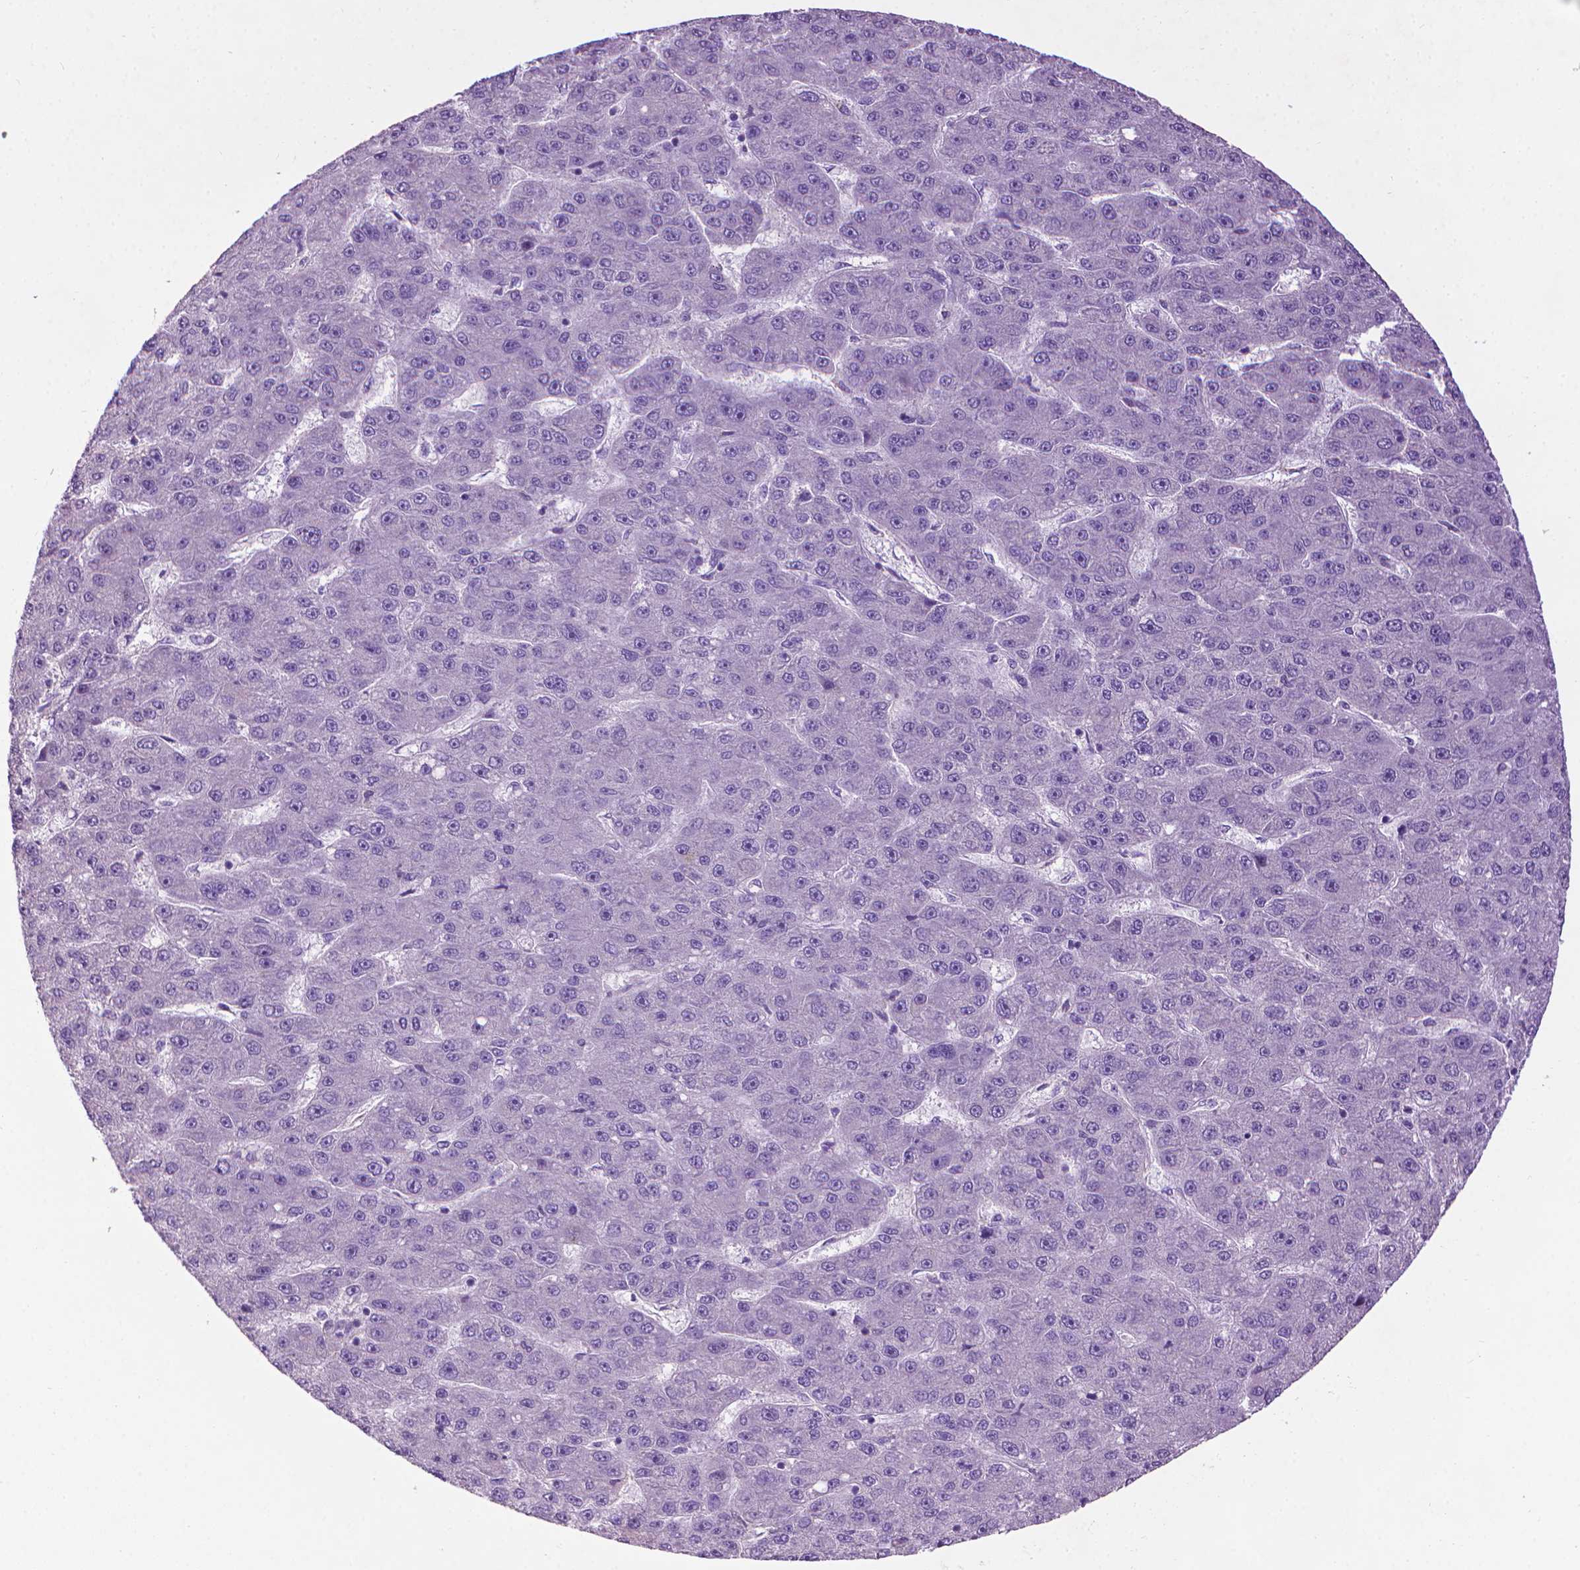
{"staining": {"intensity": "negative", "quantity": "none", "location": "none"}, "tissue": "liver cancer", "cell_type": "Tumor cells", "image_type": "cancer", "snomed": [{"axis": "morphology", "description": "Carcinoma, Hepatocellular, NOS"}, {"axis": "topography", "description": "Liver"}], "caption": "Micrograph shows no significant protein positivity in tumor cells of liver hepatocellular carcinoma.", "gene": "AQP10", "patient": {"sex": "male", "age": 67}}